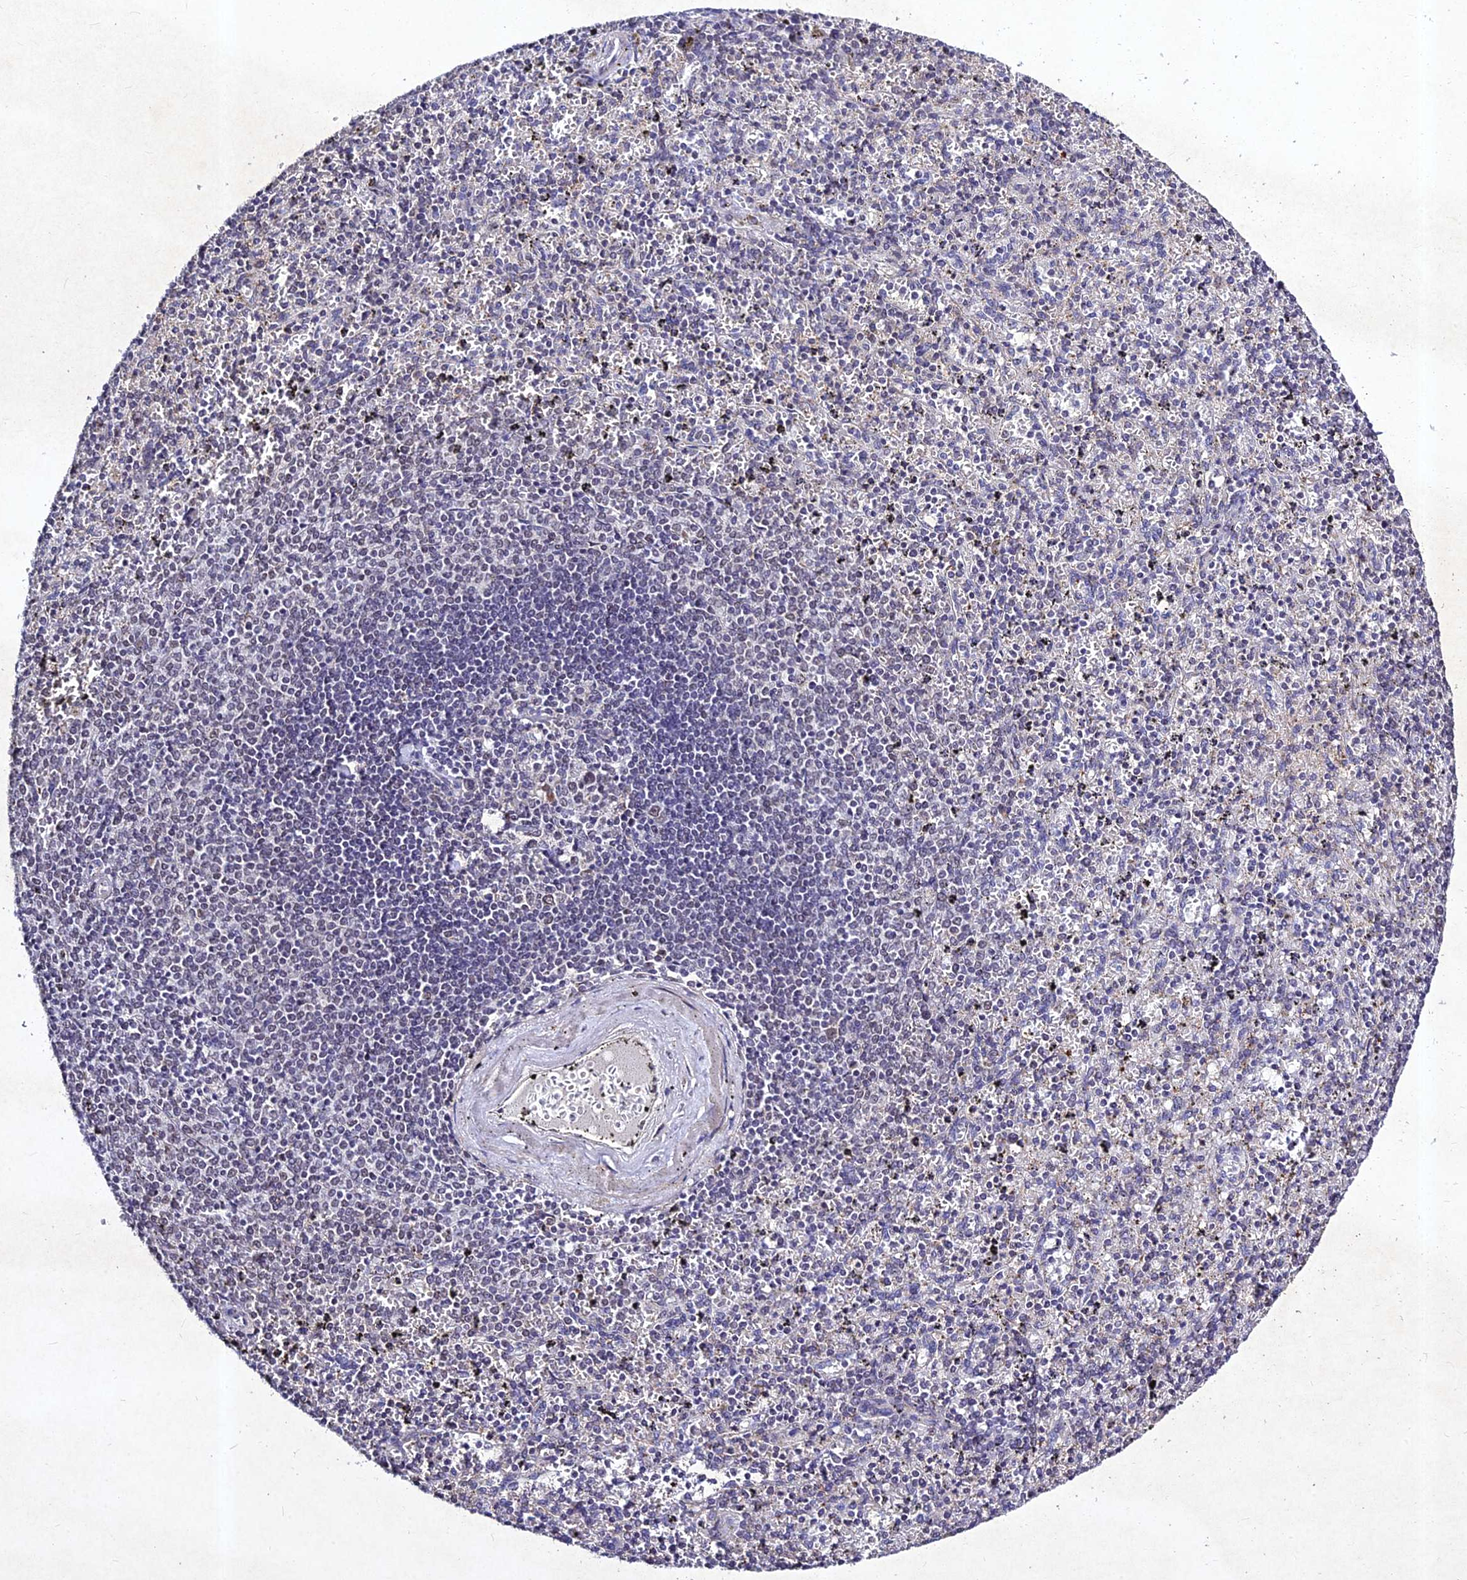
{"staining": {"intensity": "negative", "quantity": "none", "location": "none"}, "tissue": "spleen", "cell_type": "Cells in red pulp", "image_type": "normal", "snomed": [{"axis": "morphology", "description": "Normal tissue, NOS"}, {"axis": "topography", "description": "Spleen"}], "caption": "This histopathology image is of normal spleen stained with IHC to label a protein in brown with the nuclei are counter-stained blue. There is no positivity in cells in red pulp. (DAB (3,3'-diaminobenzidine) IHC with hematoxylin counter stain).", "gene": "RAVER1", "patient": {"sex": "male", "age": 82}}